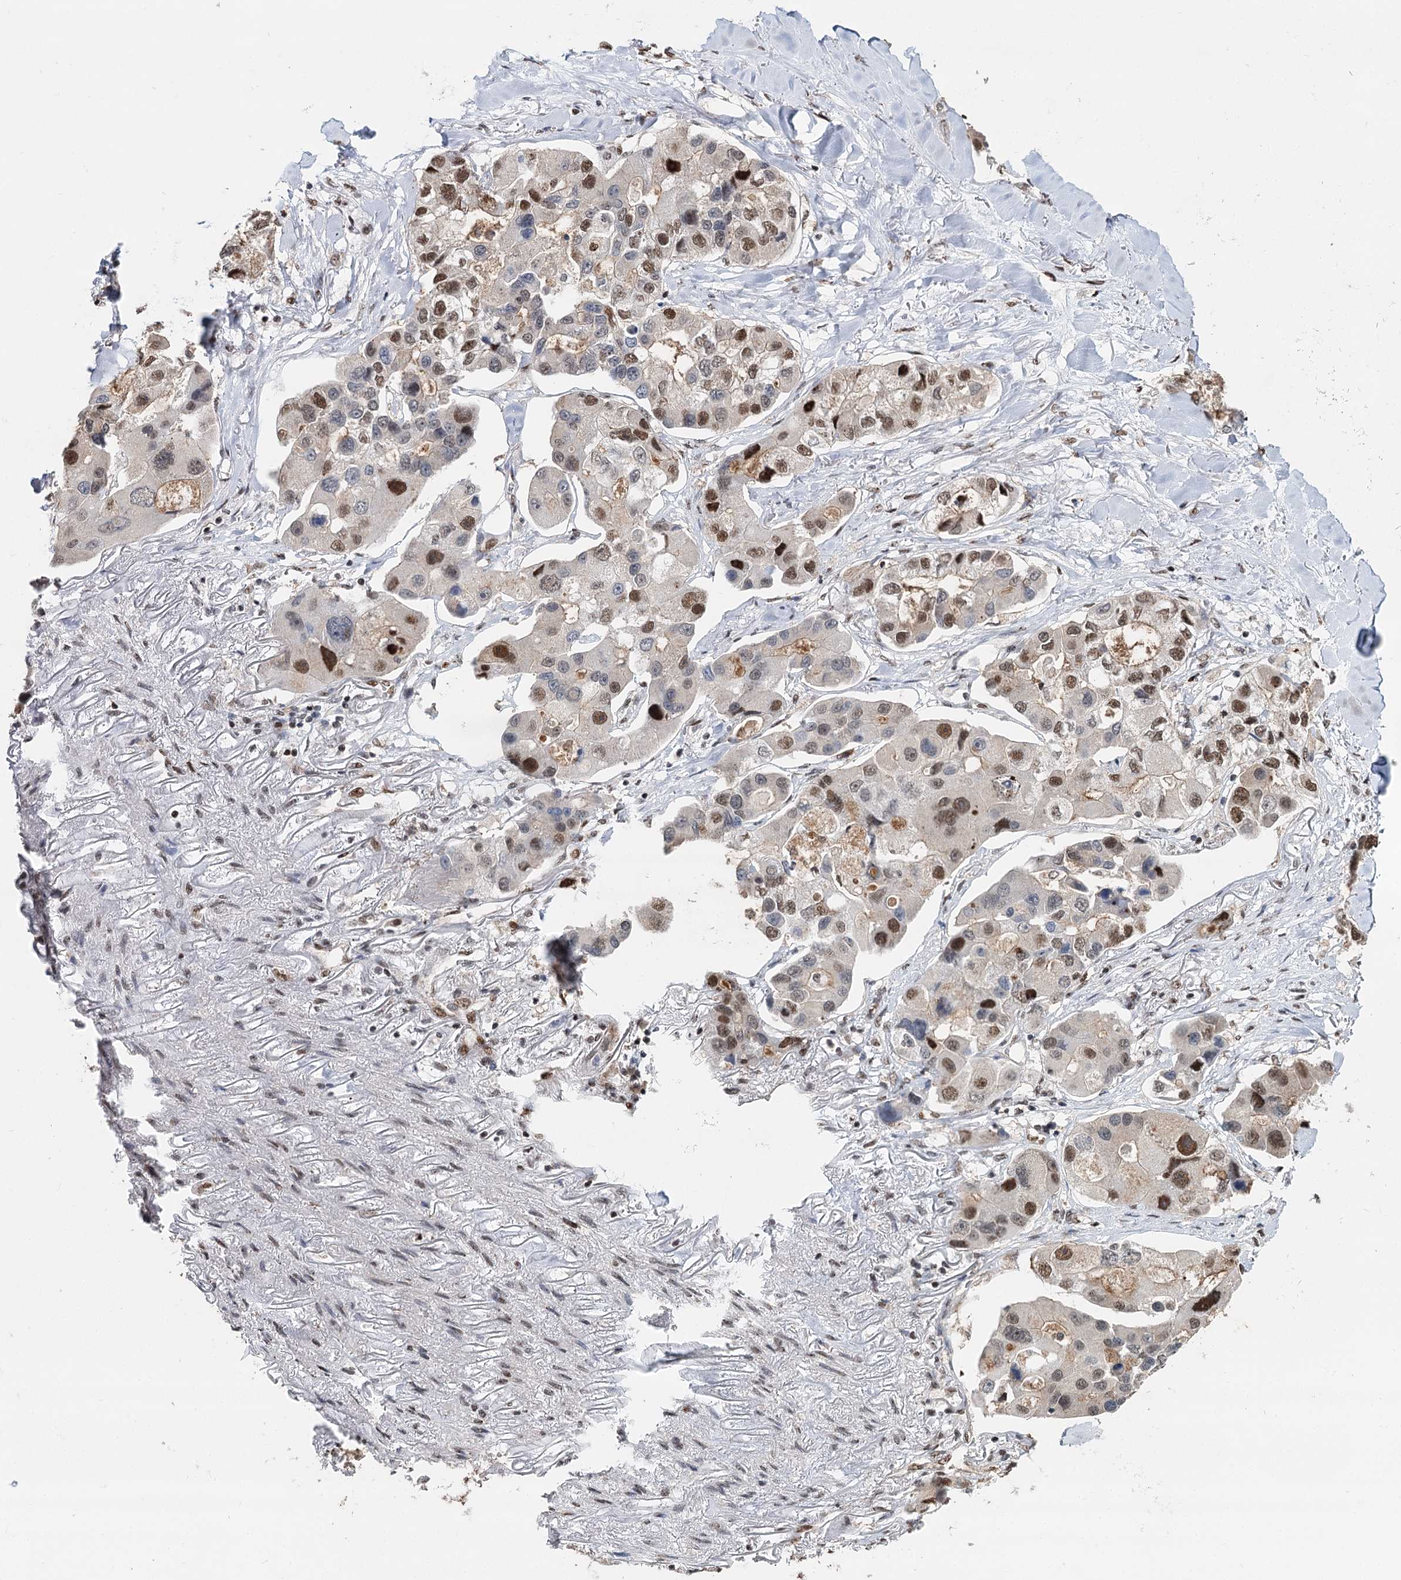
{"staining": {"intensity": "moderate", "quantity": "25%-75%", "location": "nuclear"}, "tissue": "lung cancer", "cell_type": "Tumor cells", "image_type": "cancer", "snomed": [{"axis": "morphology", "description": "Adenocarcinoma, NOS"}, {"axis": "topography", "description": "Lung"}], "caption": "Immunohistochemical staining of adenocarcinoma (lung) reveals medium levels of moderate nuclear staining in approximately 25%-75% of tumor cells.", "gene": "RPS27A", "patient": {"sex": "female", "age": 54}}